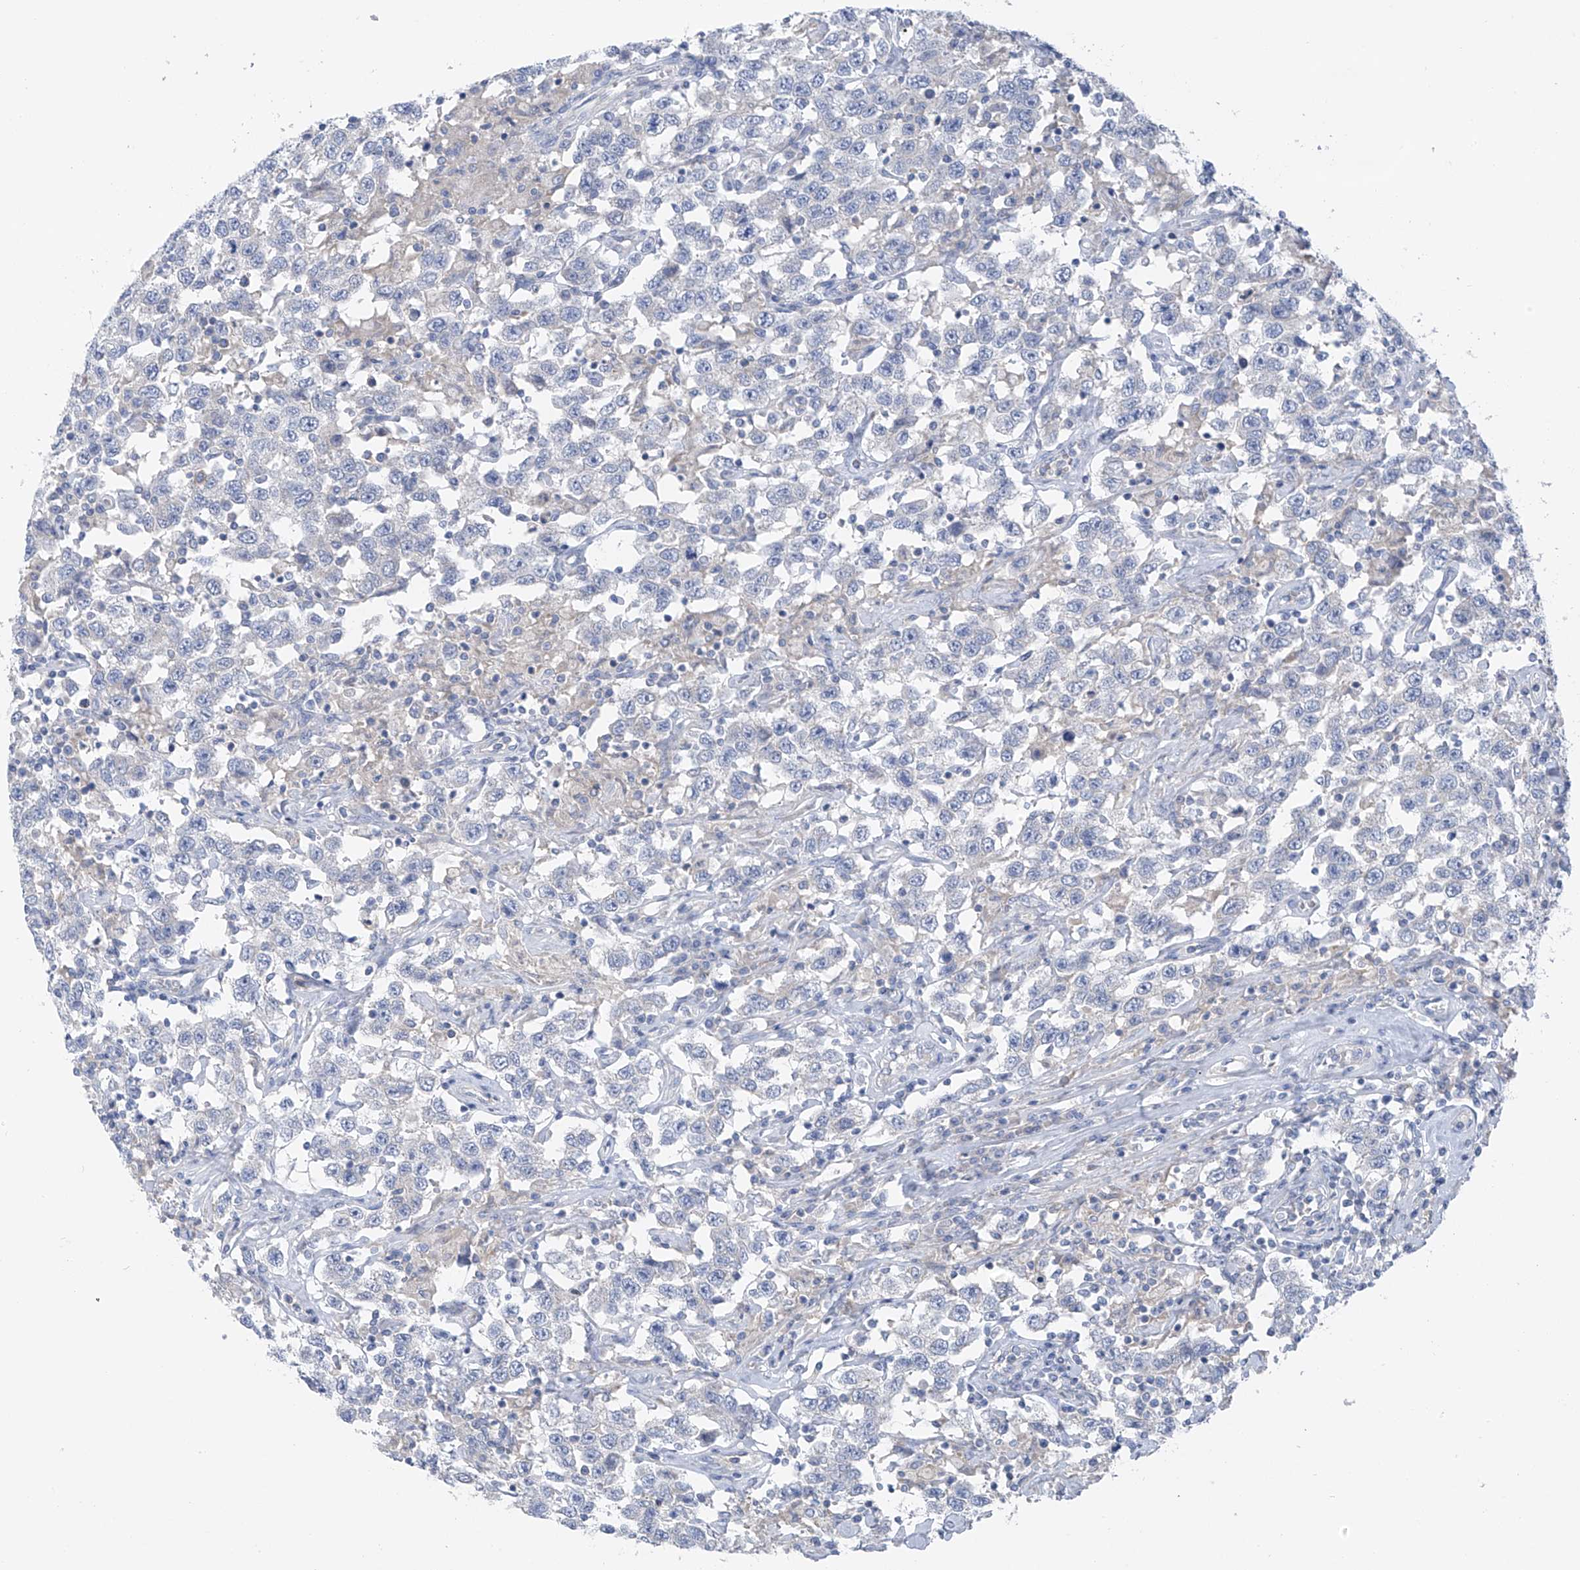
{"staining": {"intensity": "negative", "quantity": "none", "location": "none"}, "tissue": "testis cancer", "cell_type": "Tumor cells", "image_type": "cancer", "snomed": [{"axis": "morphology", "description": "Seminoma, NOS"}, {"axis": "topography", "description": "Testis"}], "caption": "Testis cancer (seminoma) was stained to show a protein in brown. There is no significant staining in tumor cells. (Stains: DAB (3,3'-diaminobenzidine) immunohistochemistry with hematoxylin counter stain, Microscopy: brightfield microscopy at high magnification).", "gene": "POMGNT2", "patient": {"sex": "male", "age": 41}}